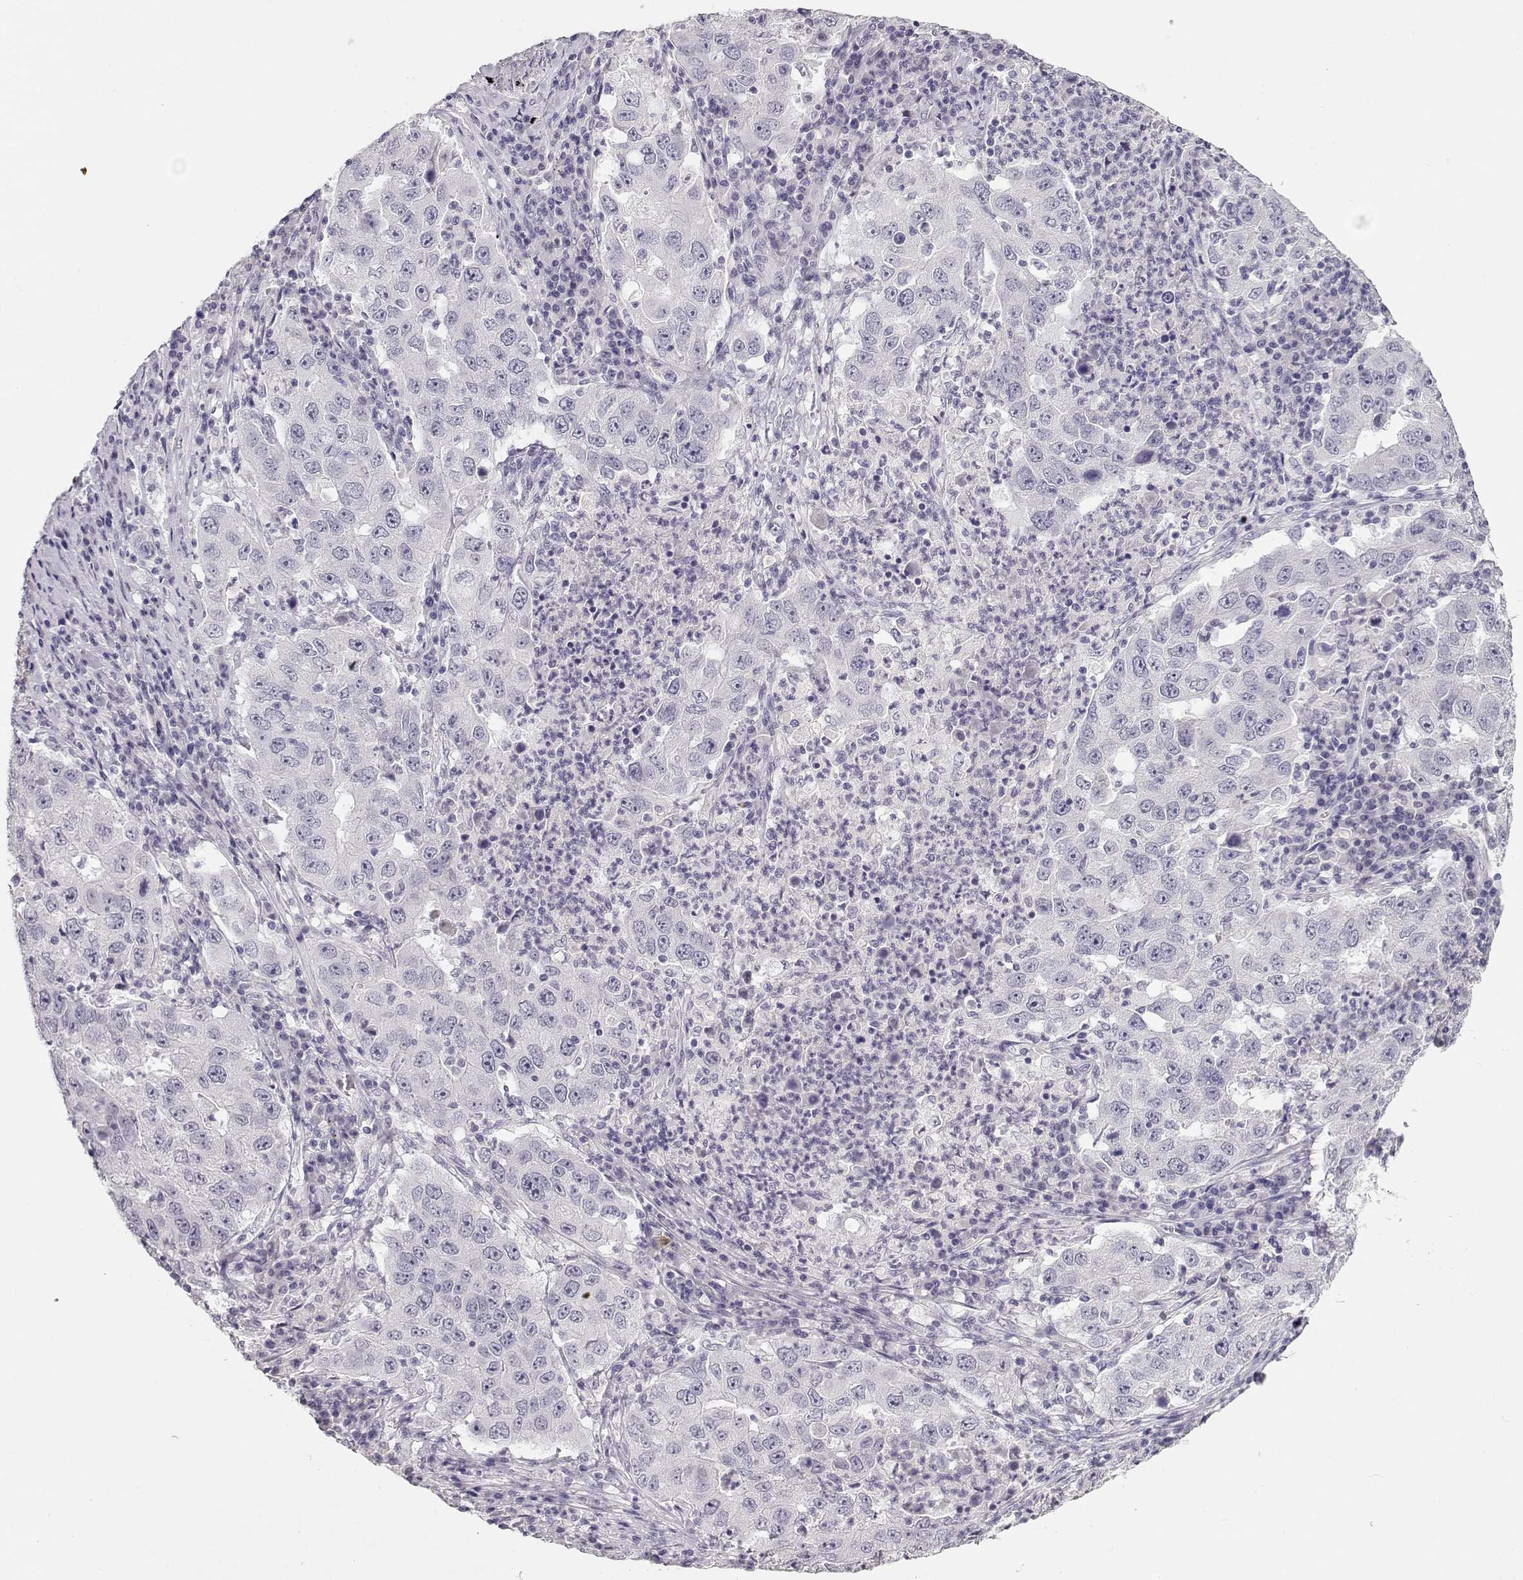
{"staining": {"intensity": "negative", "quantity": "none", "location": "none"}, "tissue": "lung cancer", "cell_type": "Tumor cells", "image_type": "cancer", "snomed": [{"axis": "morphology", "description": "Adenocarcinoma, NOS"}, {"axis": "topography", "description": "Lung"}], "caption": "Immunohistochemistry image of neoplastic tissue: adenocarcinoma (lung) stained with DAB (3,3'-diaminobenzidine) displays no significant protein staining in tumor cells.", "gene": "MAGEC1", "patient": {"sex": "male", "age": 73}}